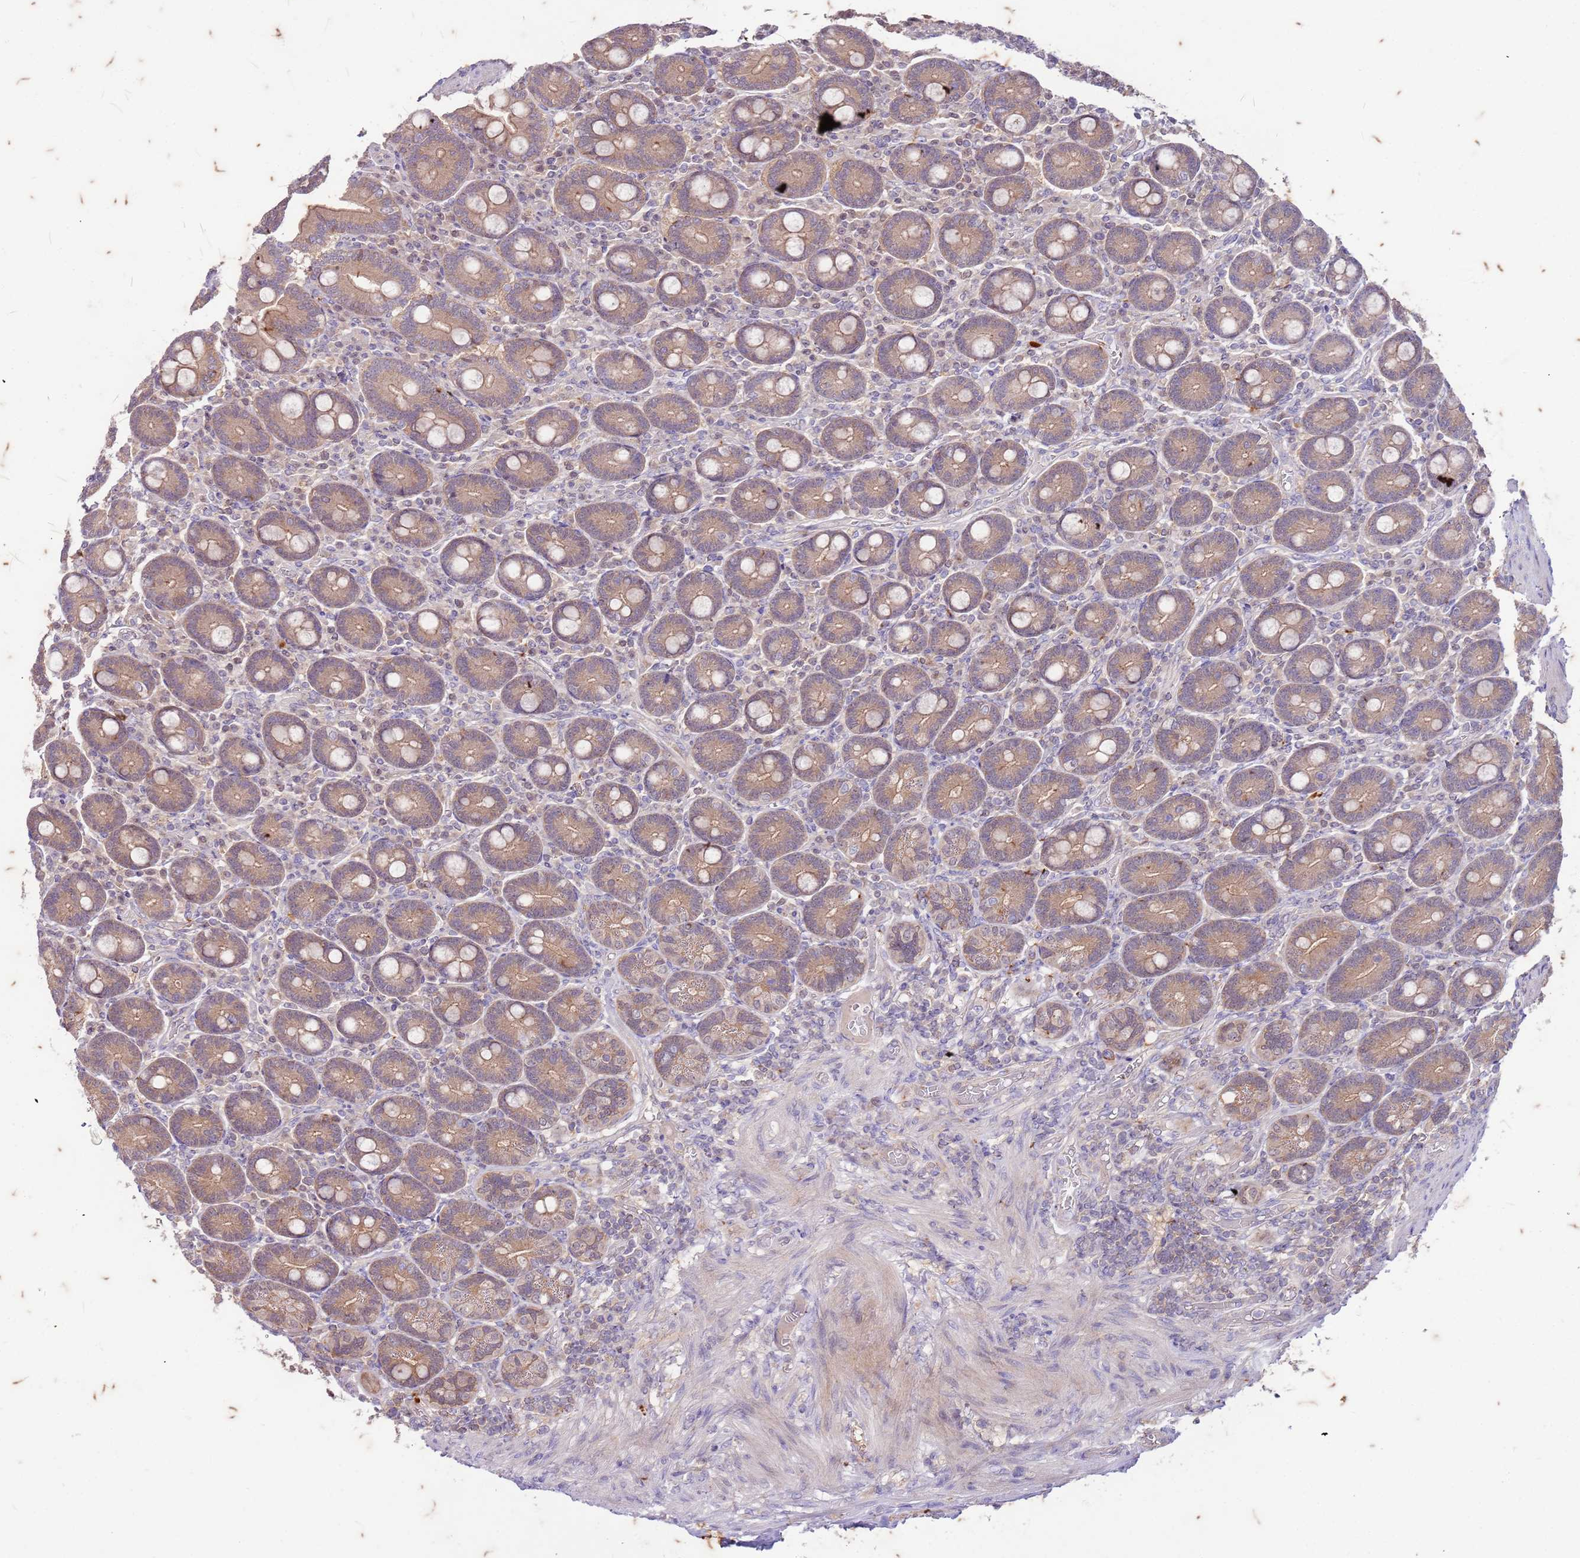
{"staining": {"intensity": "weak", "quantity": ">75%", "location": "cytoplasmic/membranous"}, "tissue": "duodenum", "cell_type": "Glandular cells", "image_type": "normal", "snomed": [{"axis": "morphology", "description": "Normal tissue, NOS"}, {"axis": "topography", "description": "Duodenum"}], "caption": "This histopathology image displays immunohistochemistry (IHC) staining of unremarkable duodenum, with low weak cytoplasmic/membranous expression in about >75% of glandular cells.", "gene": "RAPGEF3", "patient": {"sex": "female", "age": 62}}